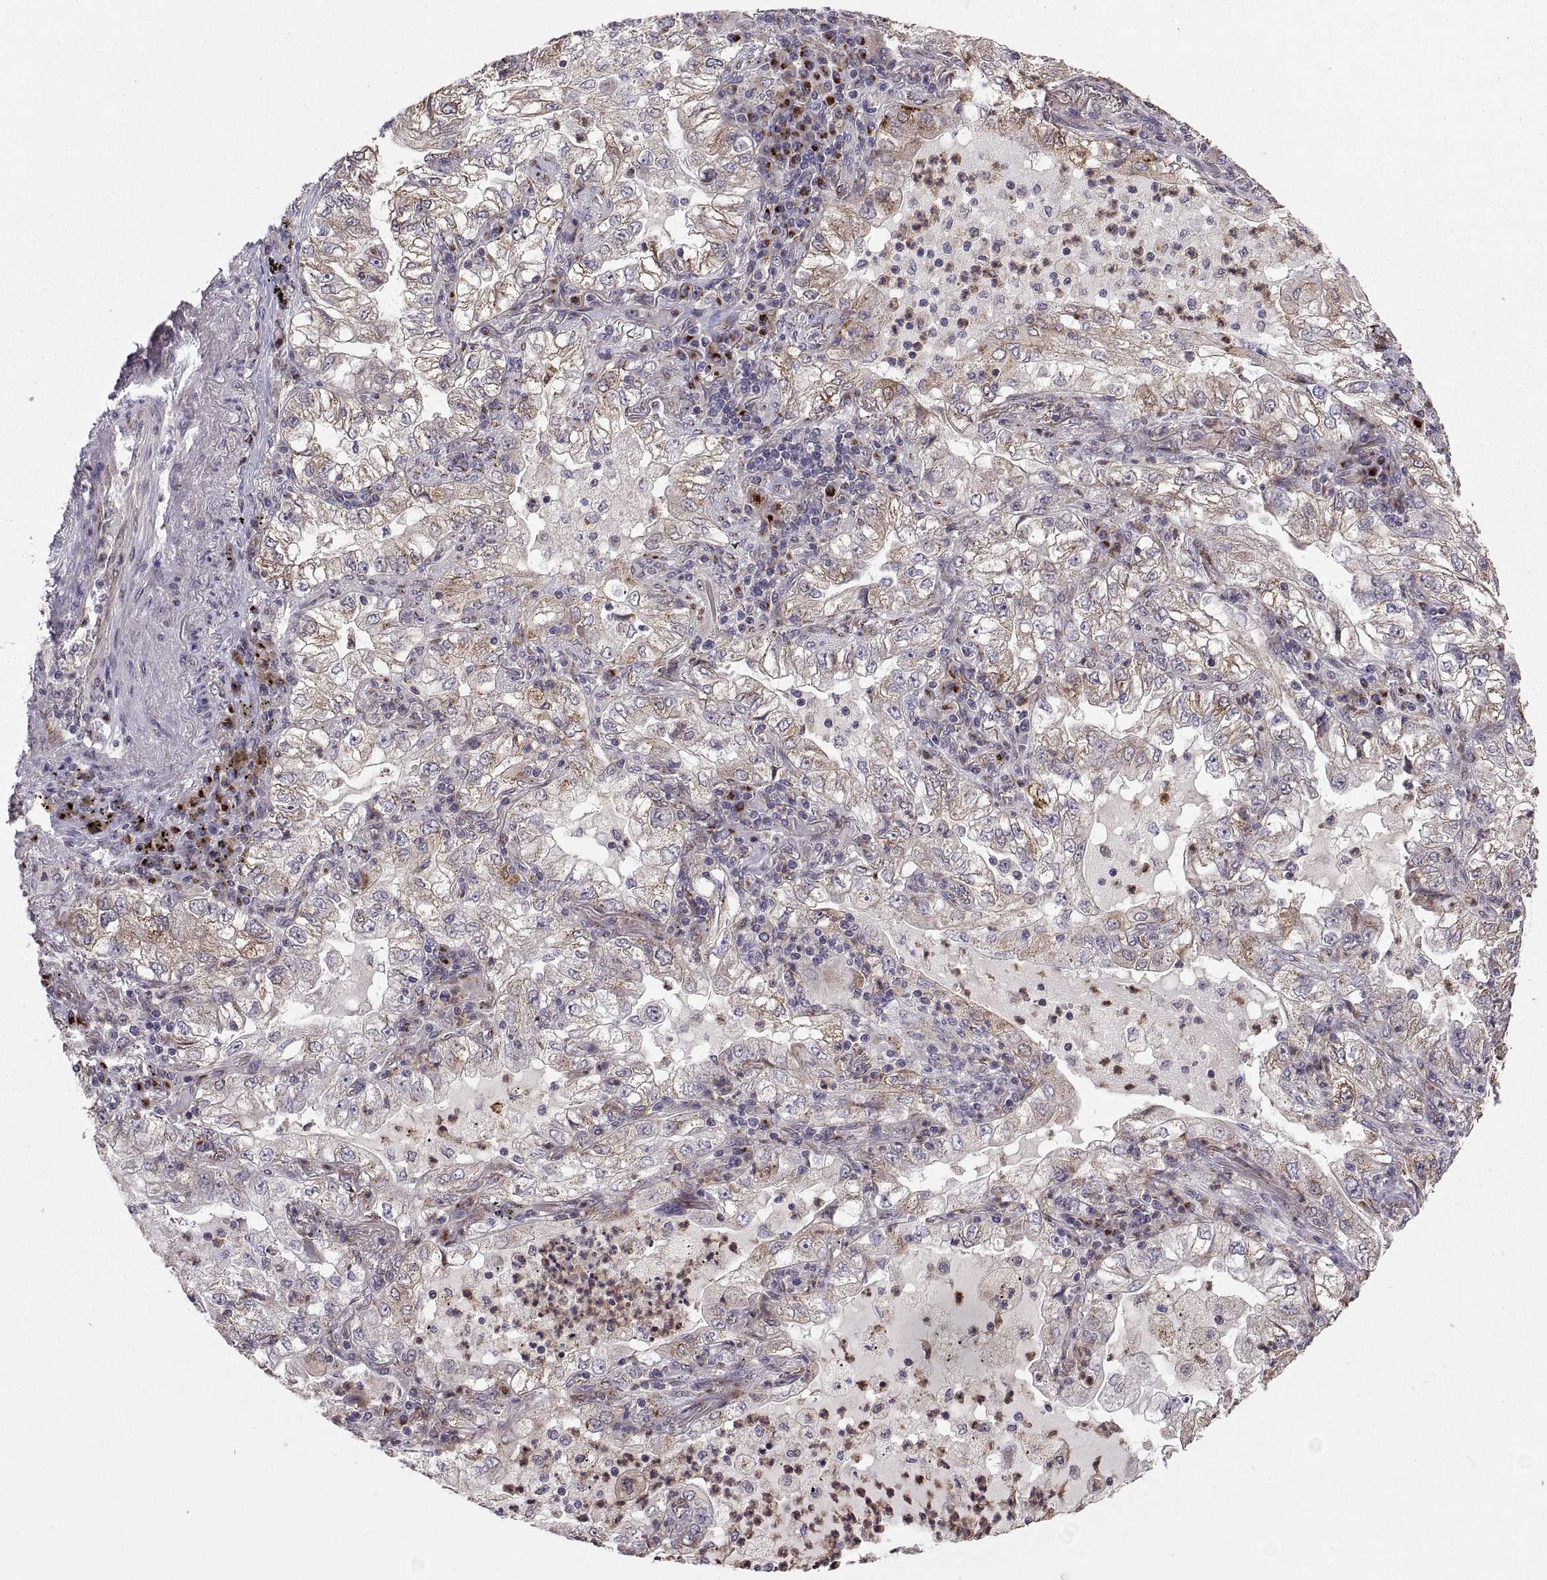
{"staining": {"intensity": "weak", "quantity": "25%-75%", "location": "cytoplasmic/membranous"}, "tissue": "lung cancer", "cell_type": "Tumor cells", "image_type": "cancer", "snomed": [{"axis": "morphology", "description": "Adenocarcinoma, NOS"}, {"axis": "topography", "description": "Lung"}], "caption": "IHC photomicrograph of neoplastic tissue: human lung adenocarcinoma stained using immunohistochemistry (IHC) demonstrates low levels of weak protein expression localized specifically in the cytoplasmic/membranous of tumor cells, appearing as a cytoplasmic/membranous brown color.", "gene": "TESC", "patient": {"sex": "female", "age": 73}}